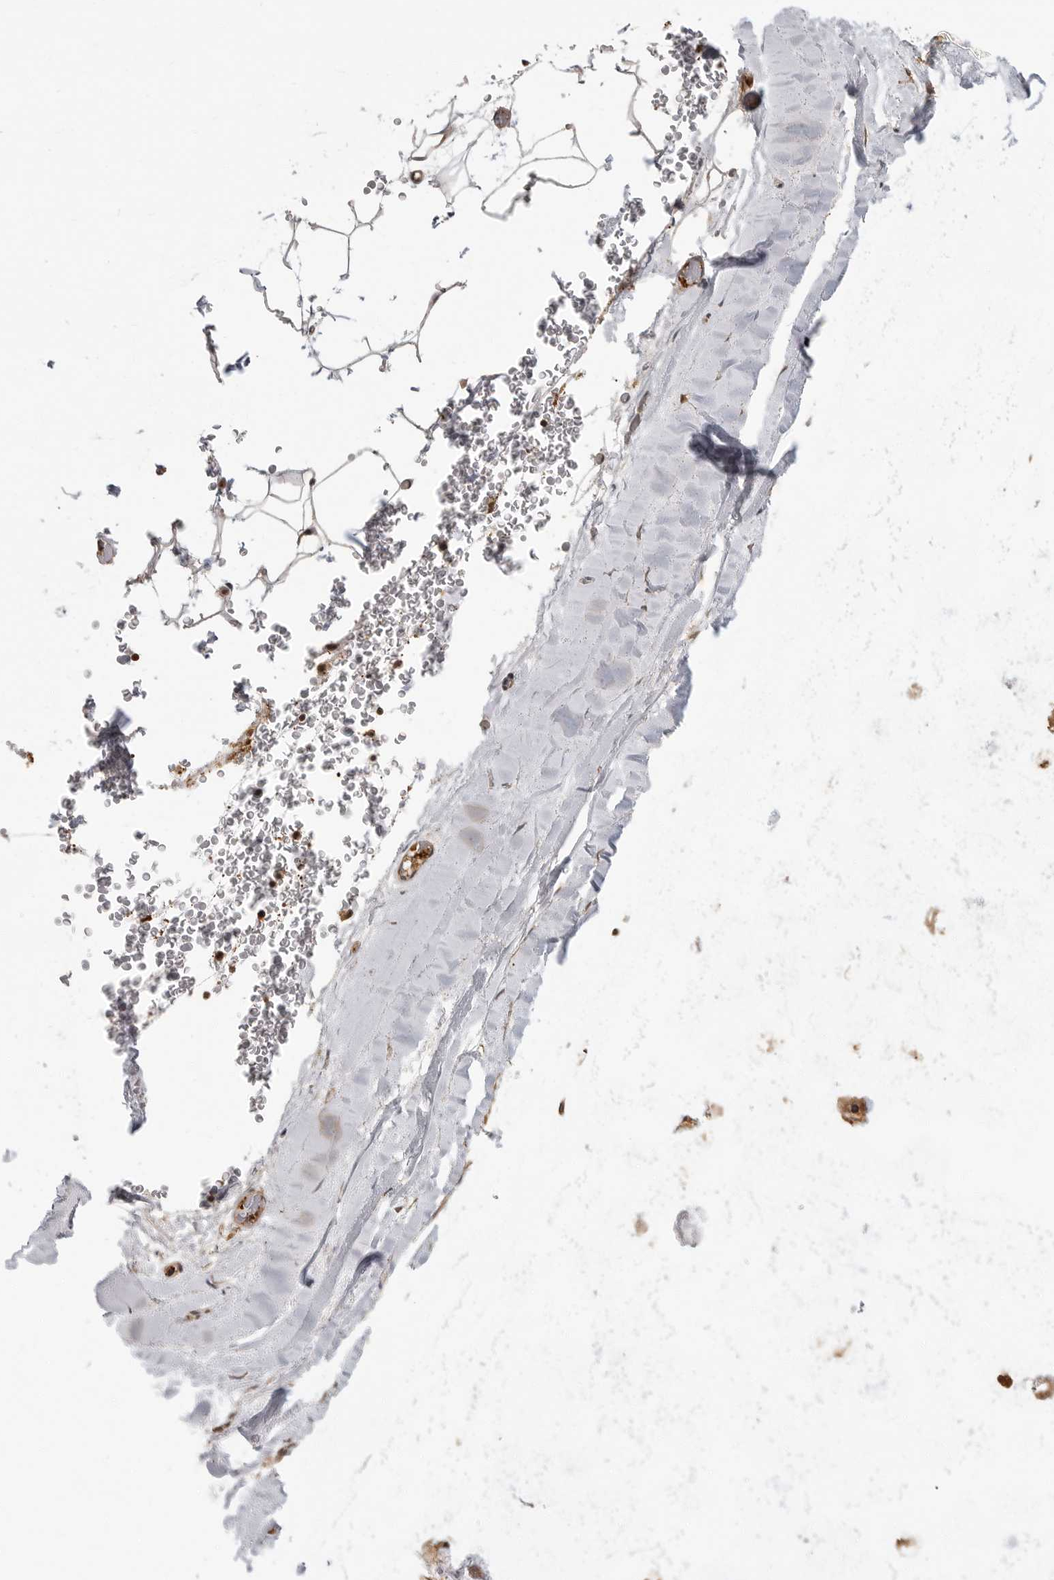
{"staining": {"intensity": "negative", "quantity": "none", "location": "none"}, "tissue": "adipose tissue", "cell_type": "Adipocytes", "image_type": "normal", "snomed": [{"axis": "morphology", "description": "Normal tissue, NOS"}, {"axis": "topography", "description": "Bronchus"}], "caption": "Image shows no significant protein expression in adipocytes of unremarkable adipose tissue. Brightfield microscopy of immunohistochemistry (IHC) stained with DAB (brown) and hematoxylin (blue), captured at high magnification.", "gene": "ERN1", "patient": {"sex": "male", "age": 66}}